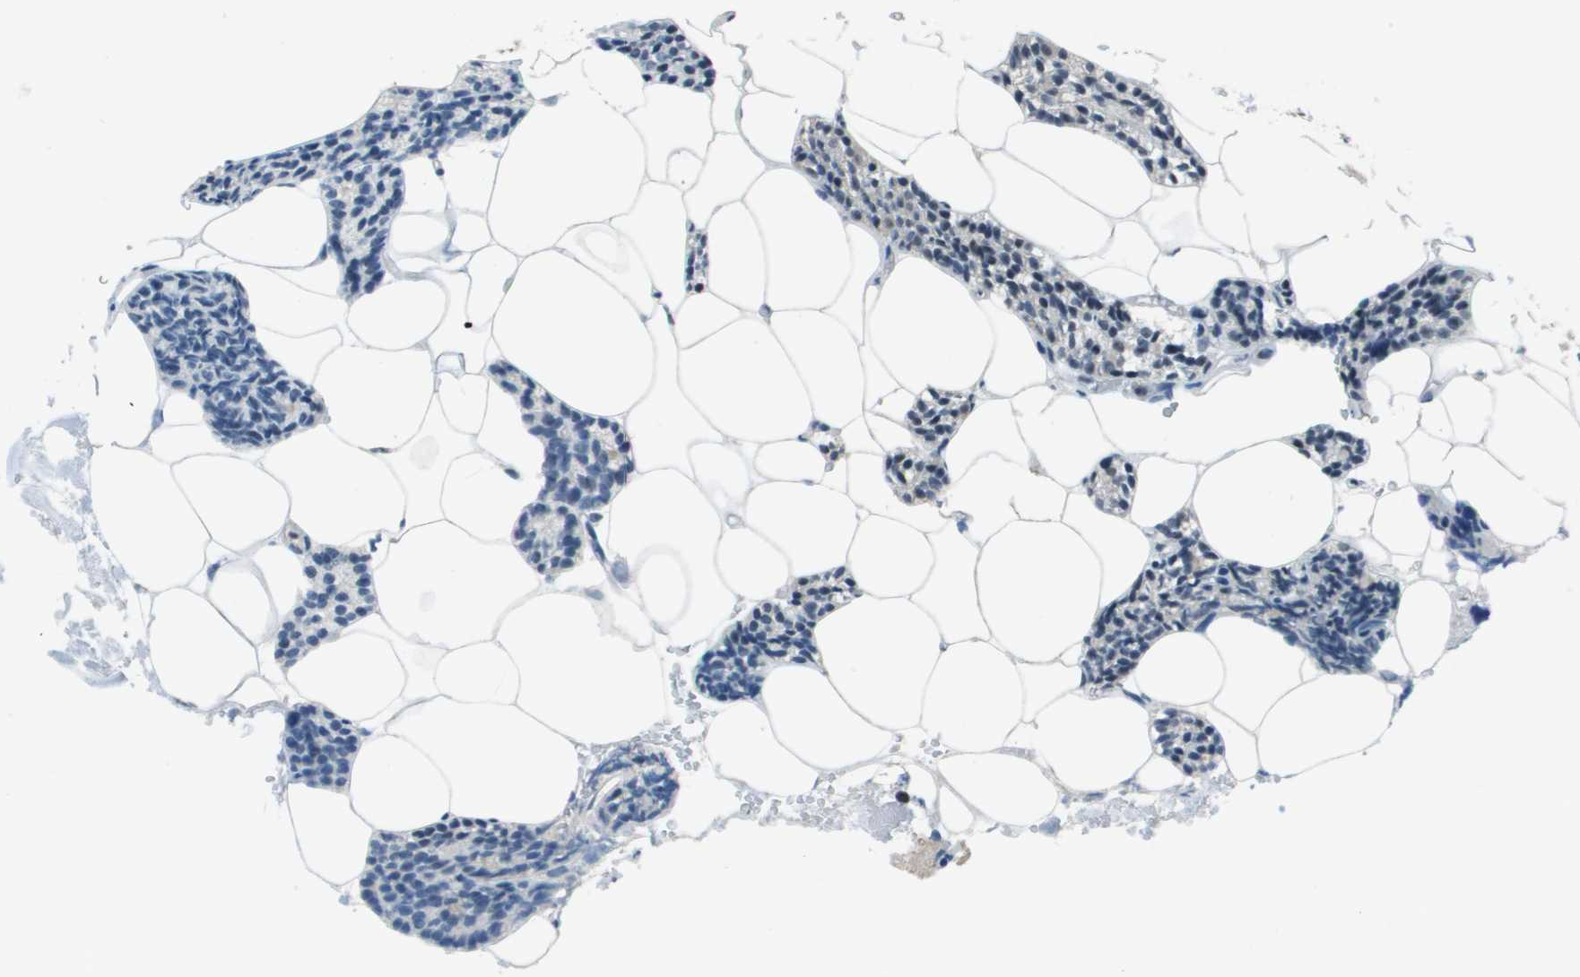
{"staining": {"intensity": "negative", "quantity": "none", "location": "none"}, "tissue": "parathyroid gland", "cell_type": "Glandular cells", "image_type": "normal", "snomed": [{"axis": "morphology", "description": "Normal tissue, NOS"}, {"axis": "morphology", "description": "Adenoma, NOS"}, {"axis": "topography", "description": "Parathyroid gland"}], "caption": "High magnification brightfield microscopy of normal parathyroid gland stained with DAB (3,3'-diaminobenzidine) (brown) and counterstained with hematoxylin (blue): glandular cells show no significant expression. Brightfield microscopy of IHC stained with DAB (3,3'-diaminobenzidine) (brown) and hematoxylin (blue), captured at high magnification.", "gene": "DEPDC1", "patient": {"sex": "female", "age": 70}}